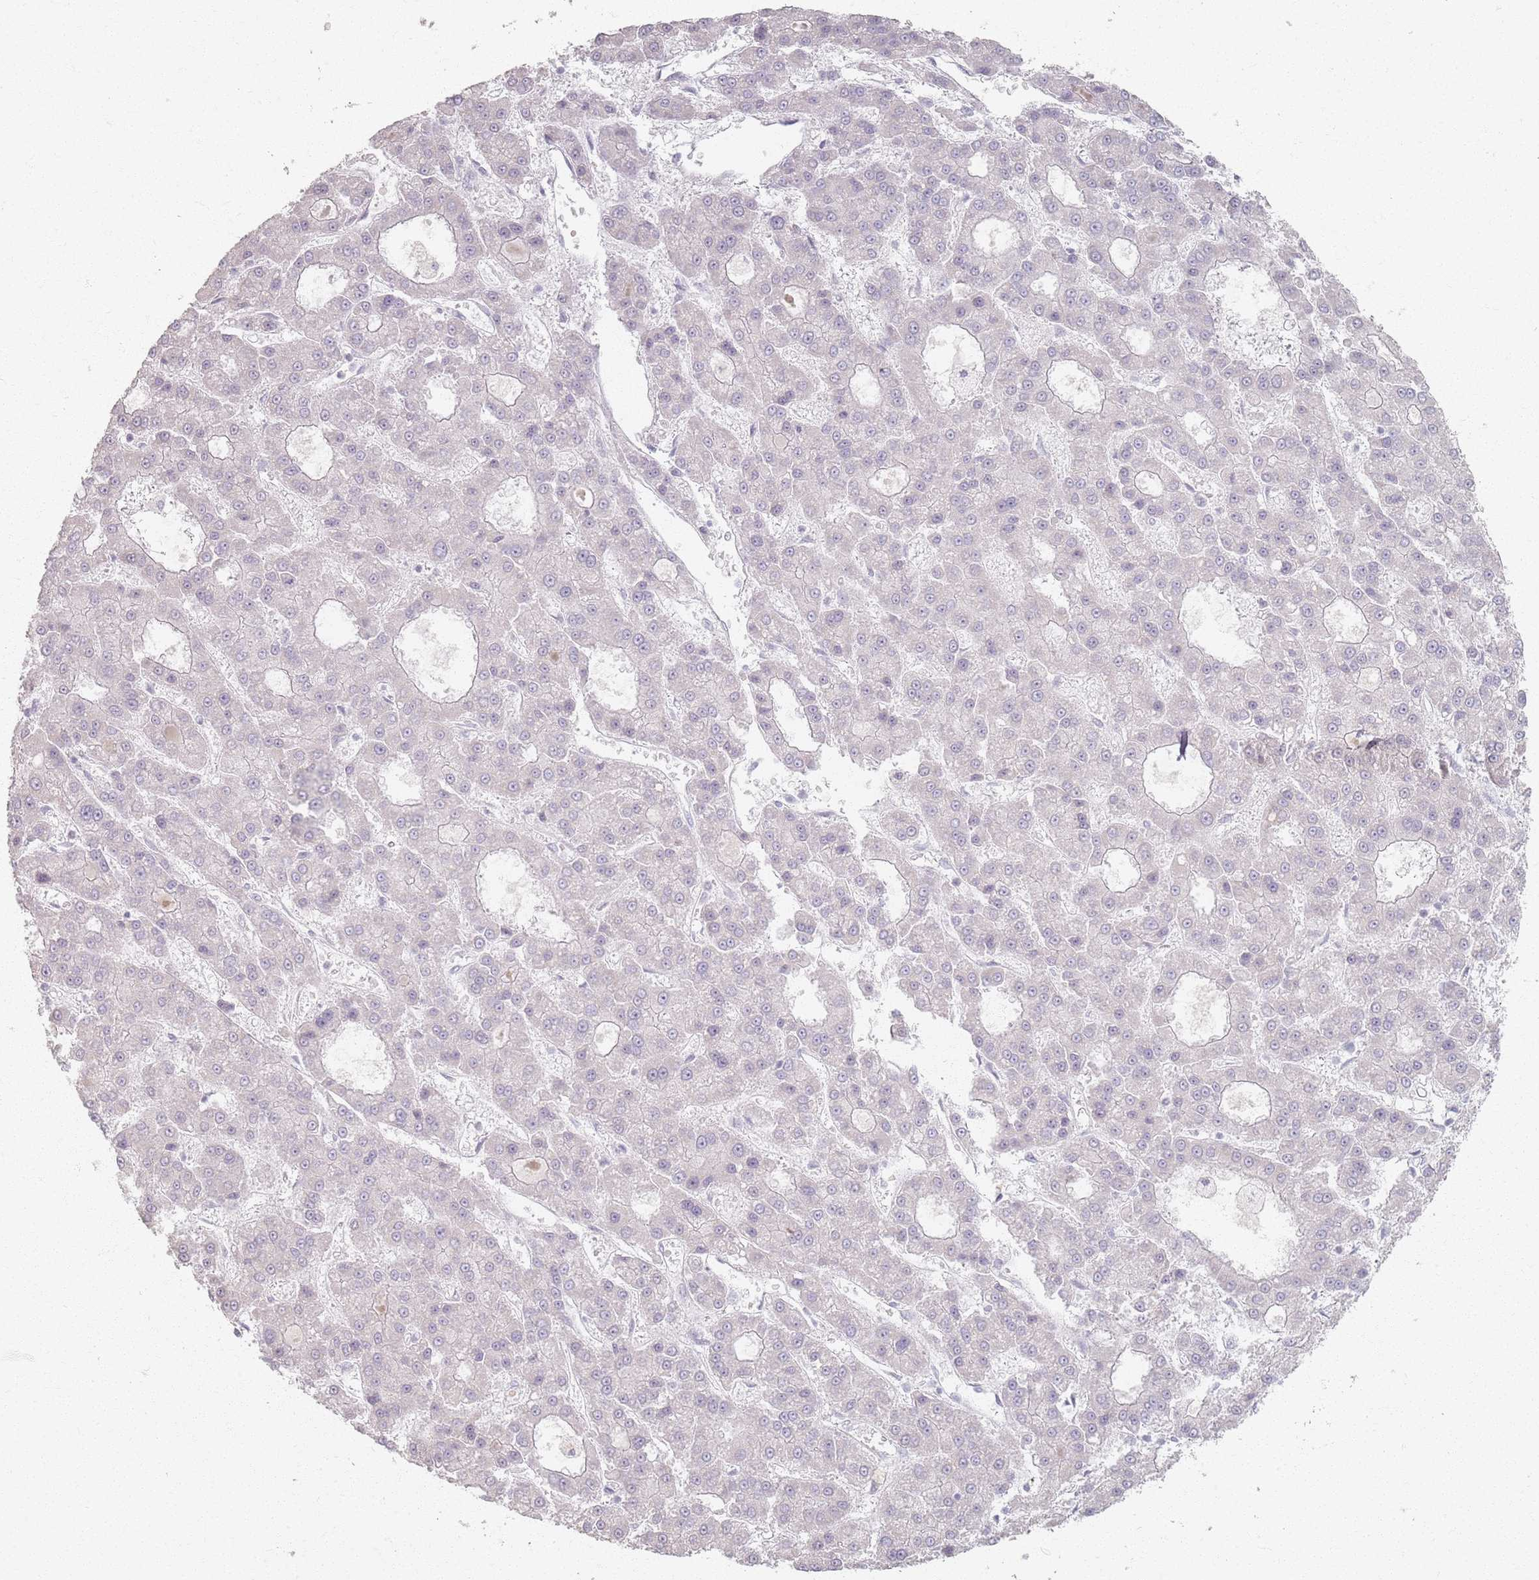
{"staining": {"intensity": "negative", "quantity": "none", "location": "none"}, "tissue": "liver cancer", "cell_type": "Tumor cells", "image_type": "cancer", "snomed": [{"axis": "morphology", "description": "Carcinoma, Hepatocellular, NOS"}, {"axis": "topography", "description": "Liver"}], "caption": "DAB immunohistochemical staining of liver cancer (hepatocellular carcinoma) exhibits no significant positivity in tumor cells.", "gene": "PKD2L2", "patient": {"sex": "male", "age": 70}}